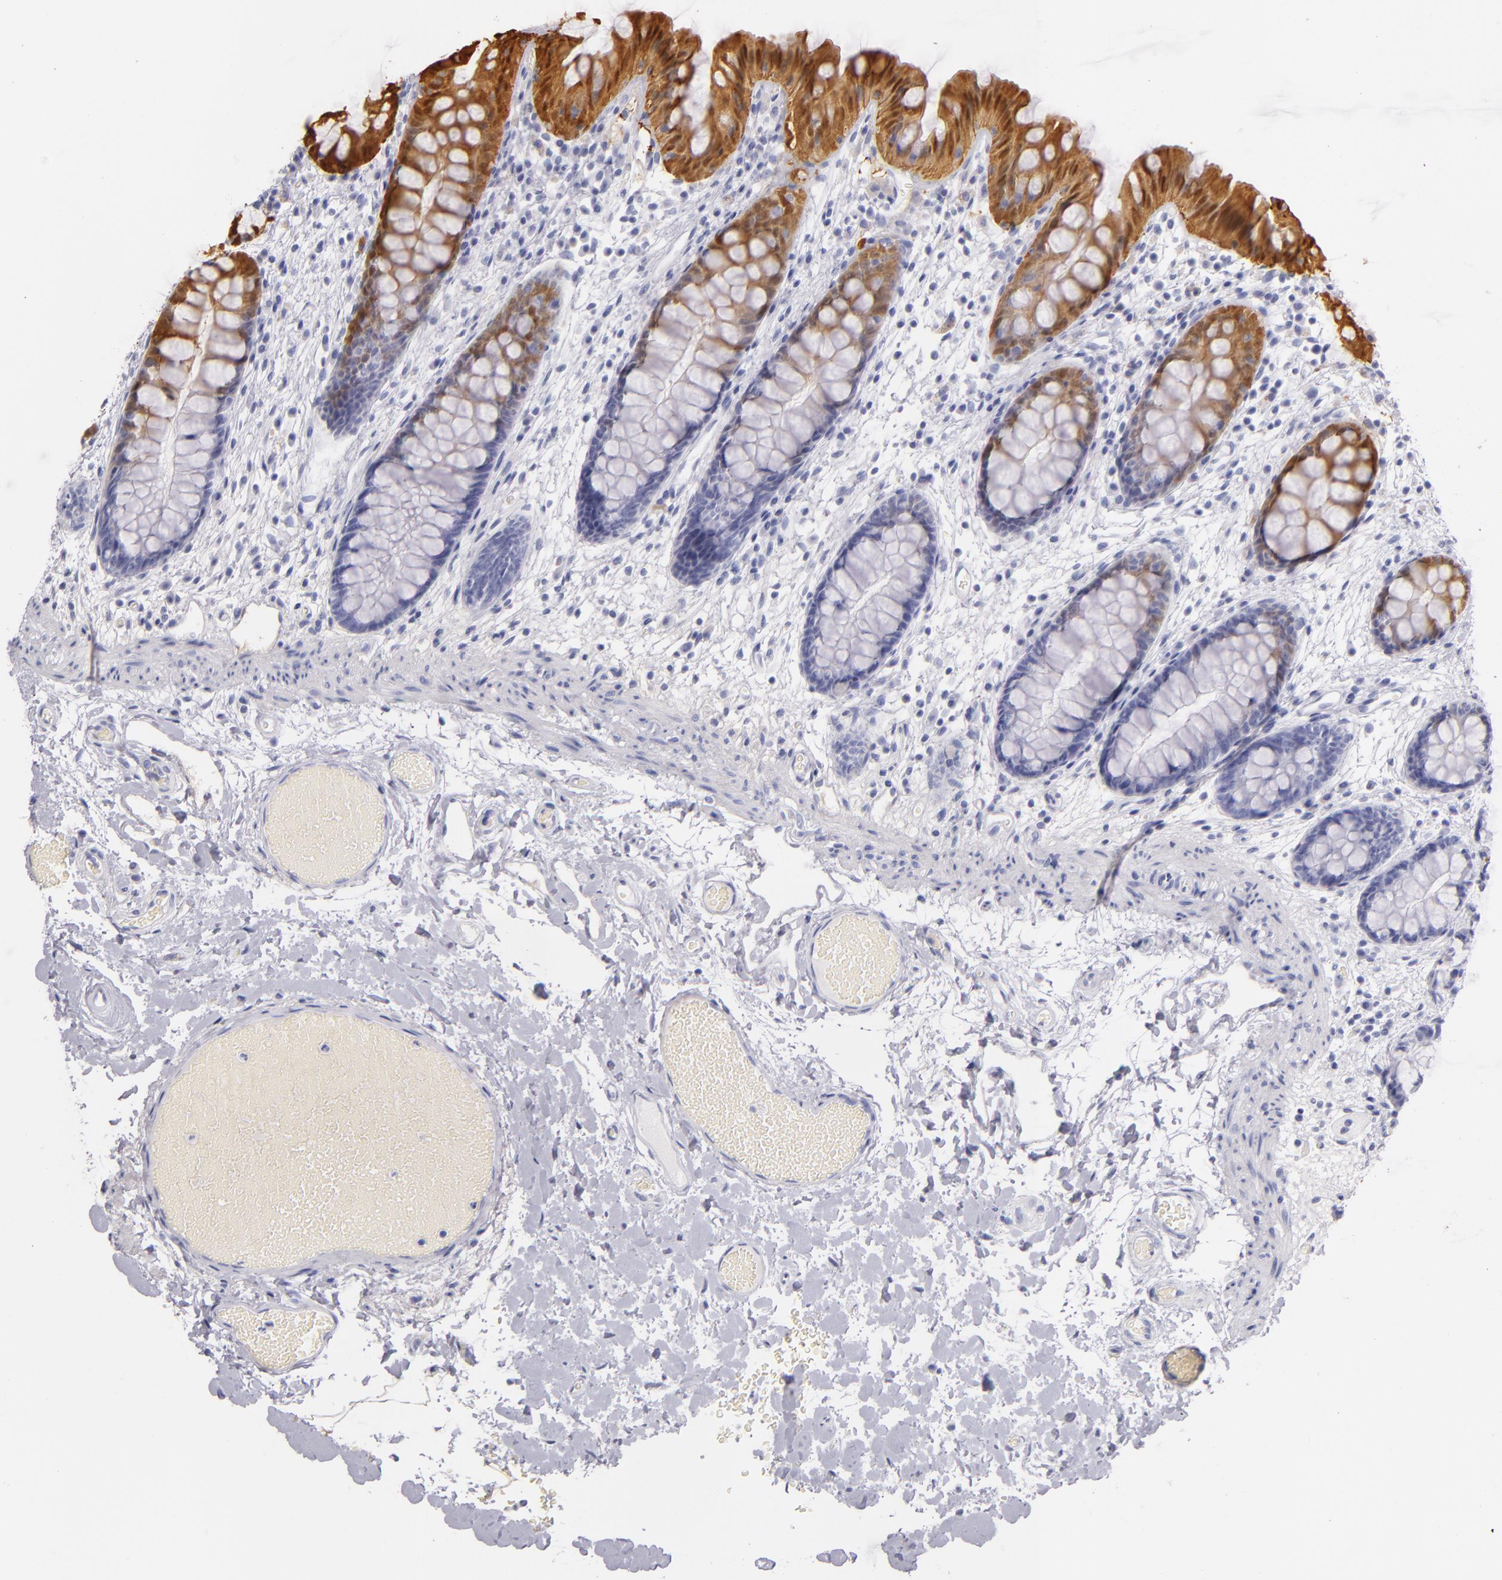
{"staining": {"intensity": "negative", "quantity": "none", "location": "none"}, "tissue": "colon", "cell_type": "Endothelial cells", "image_type": "normal", "snomed": [{"axis": "morphology", "description": "Normal tissue, NOS"}, {"axis": "topography", "description": "Smooth muscle"}, {"axis": "topography", "description": "Colon"}], "caption": "Immunohistochemistry photomicrograph of normal colon: human colon stained with DAB exhibits no significant protein expression in endothelial cells. Nuclei are stained in blue.", "gene": "FABP1", "patient": {"sex": "male", "age": 67}}